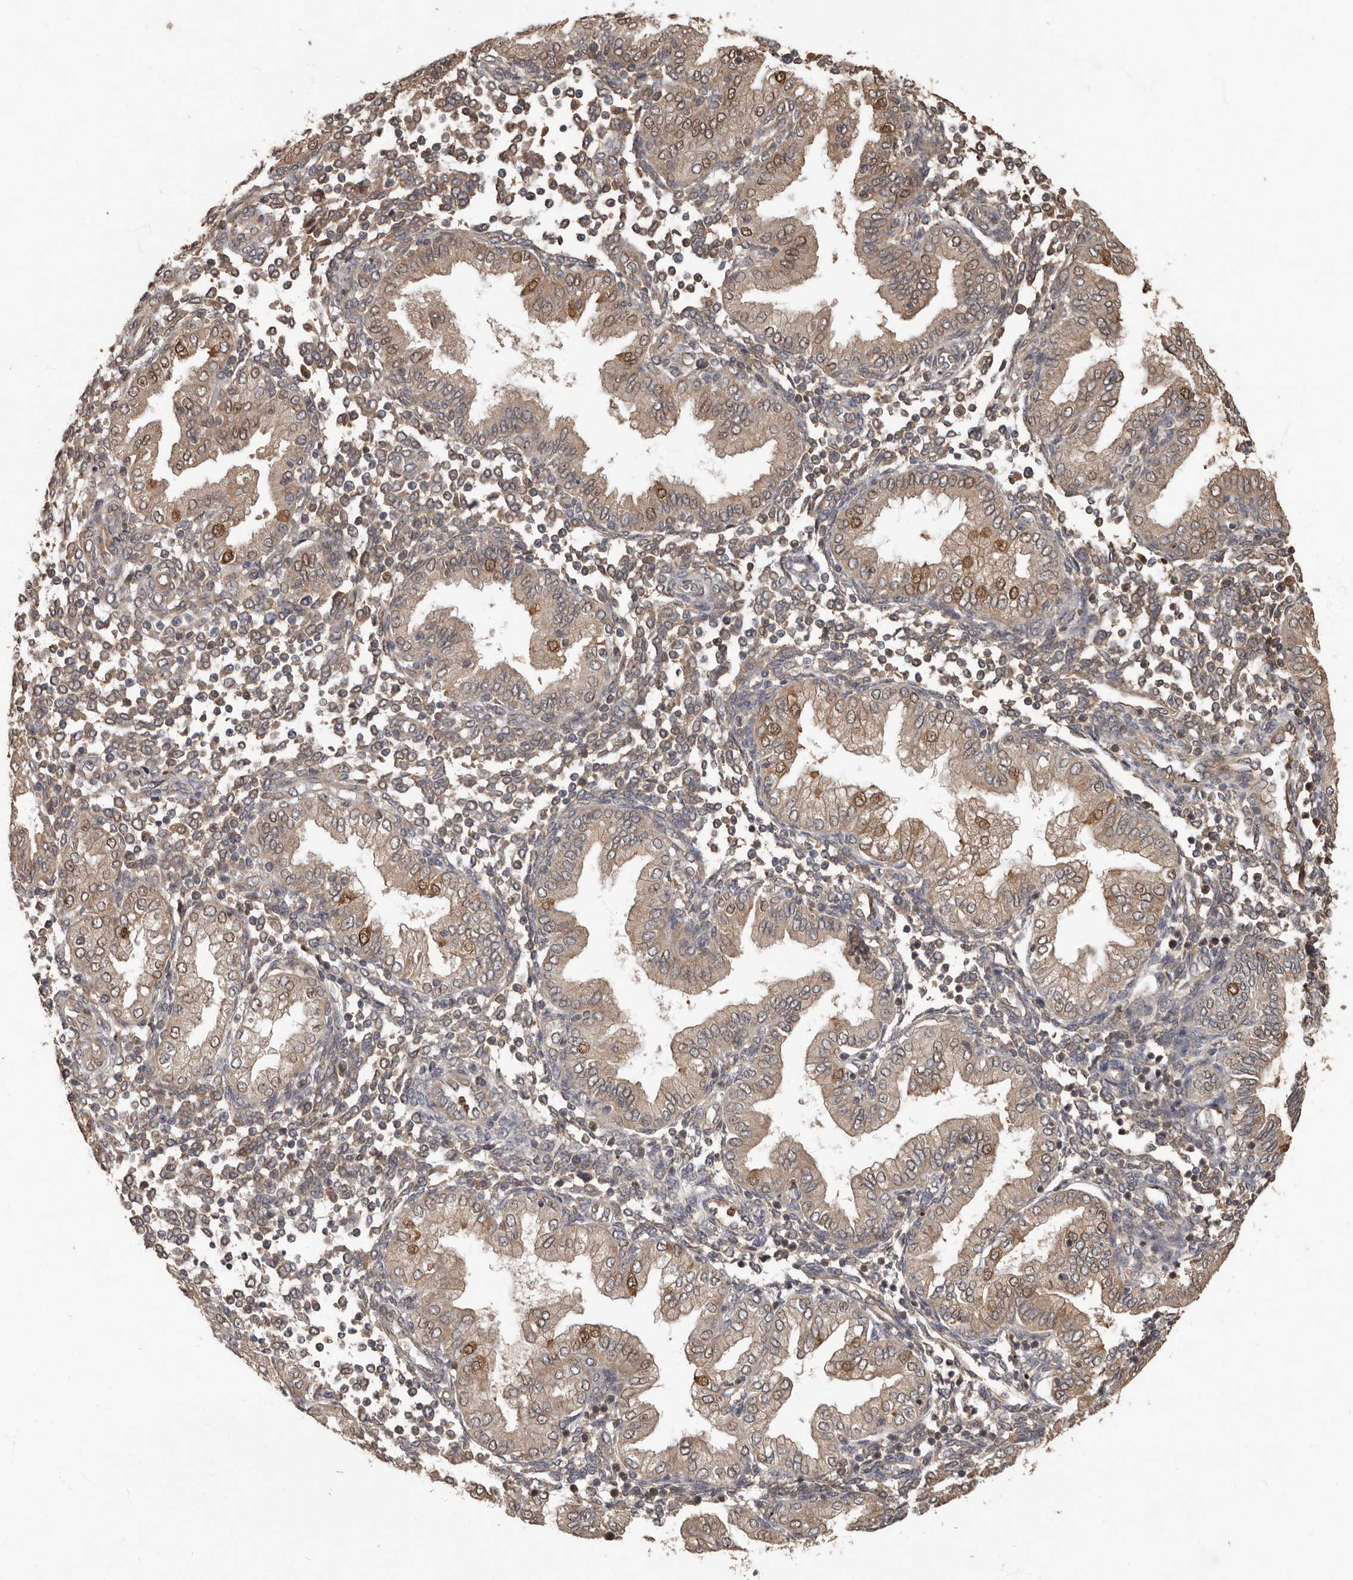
{"staining": {"intensity": "weak", "quantity": "25%-75%", "location": "cytoplasmic/membranous"}, "tissue": "endometrium", "cell_type": "Cells in endometrial stroma", "image_type": "normal", "snomed": [{"axis": "morphology", "description": "Normal tissue, NOS"}, {"axis": "topography", "description": "Endometrium"}], "caption": "A histopathology image of human endometrium stained for a protein displays weak cytoplasmic/membranous brown staining in cells in endometrial stroma. Using DAB (3,3'-diaminobenzidine) (brown) and hematoxylin (blue) stains, captured at high magnification using brightfield microscopy.", "gene": "KIF26B", "patient": {"sex": "female", "age": 53}}